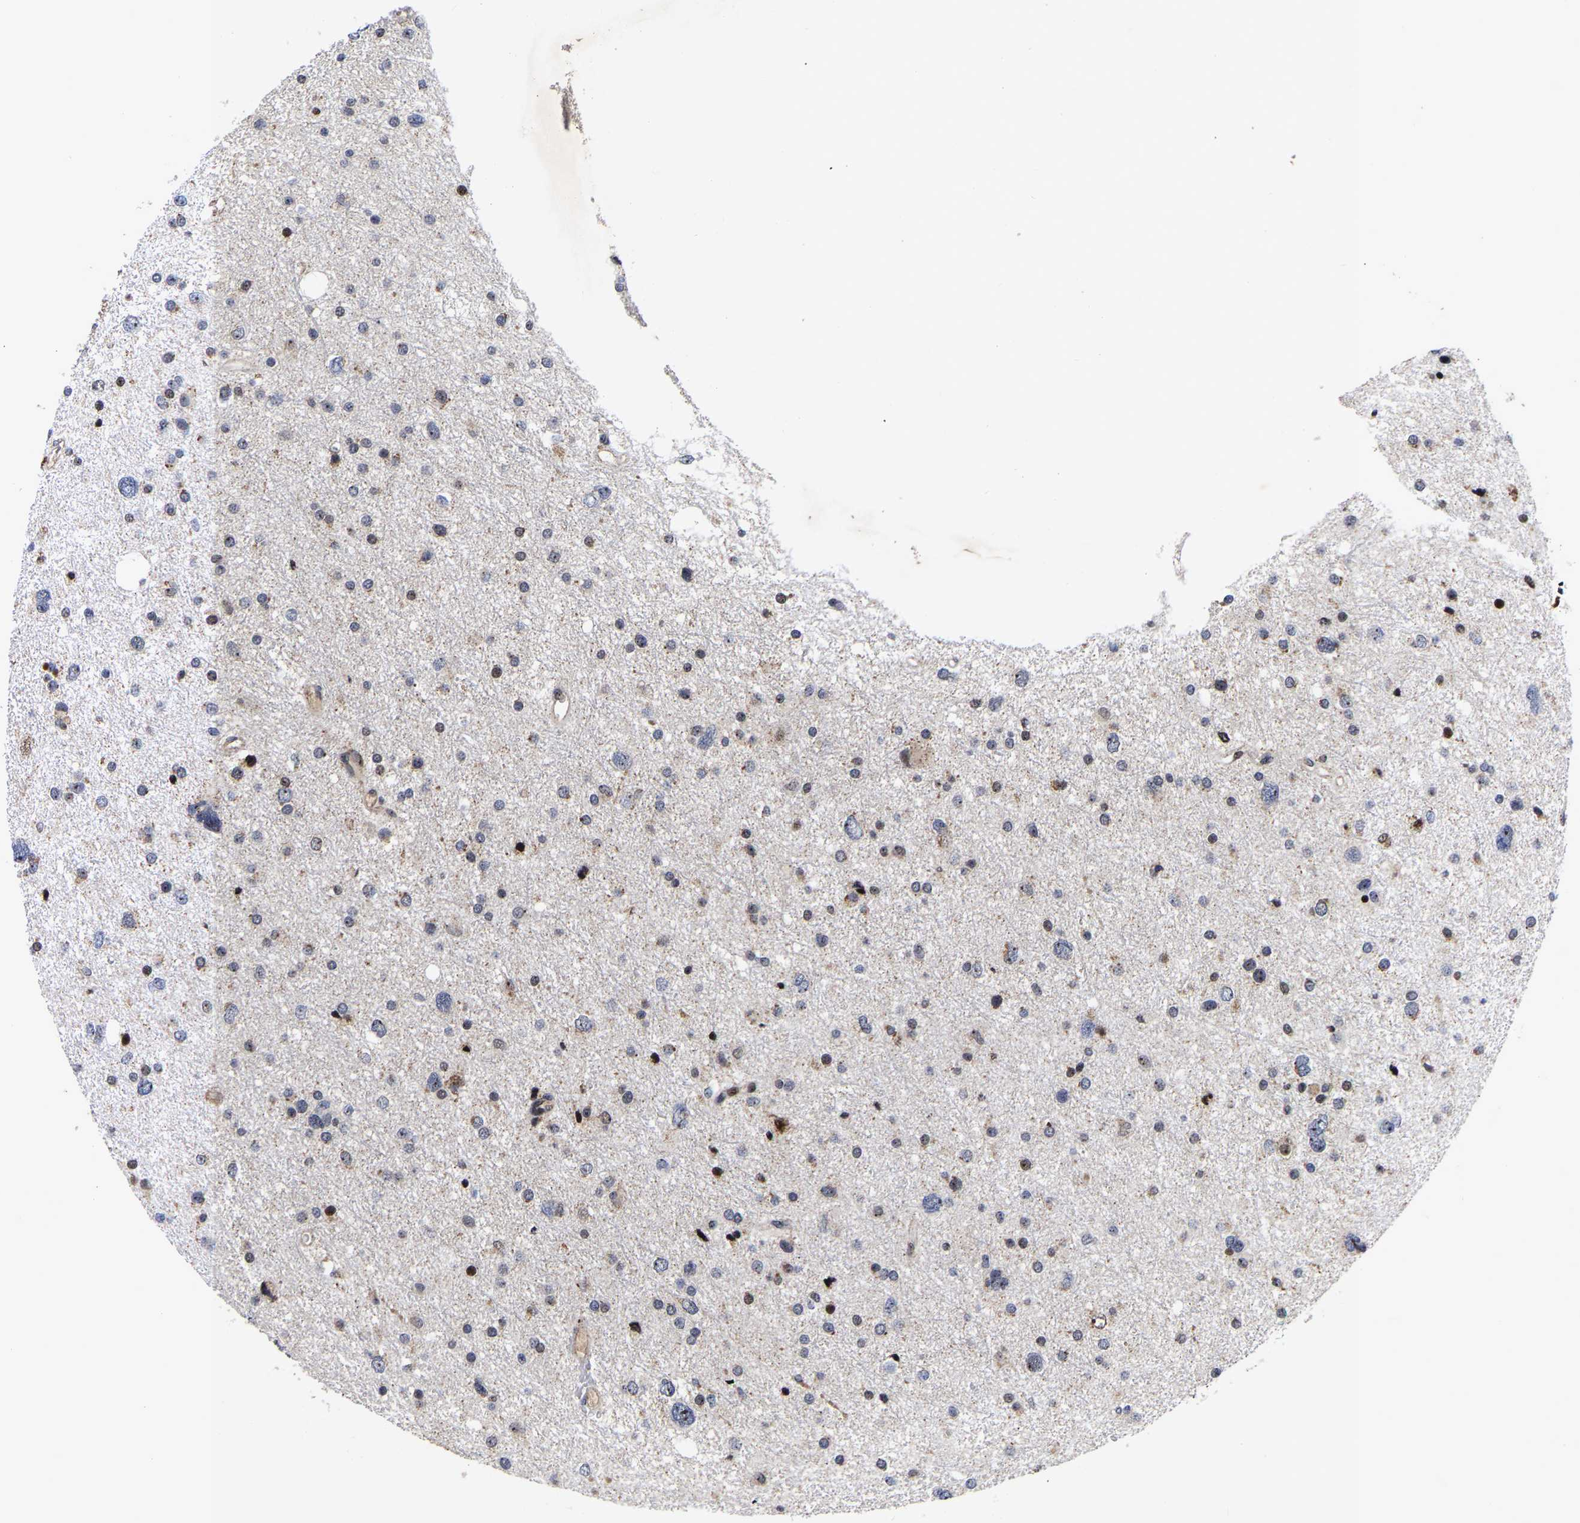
{"staining": {"intensity": "moderate", "quantity": "<25%", "location": "nuclear"}, "tissue": "glioma", "cell_type": "Tumor cells", "image_type": "cancer", "snomed": [{"axis": "morphology", "description": "Glioma, malignant, Low grade"}, {"axis": "topography", "description": "Brain"}], "caption": "Immunohistochemistry (IHC) micrograph of glioma stained for a protein (brown), which demonstrates low levels of moderate nuclear positivity in about <25% of tumor cells.", "gene": "JUNB", "patient": {"sex": "female", "age": 37}}